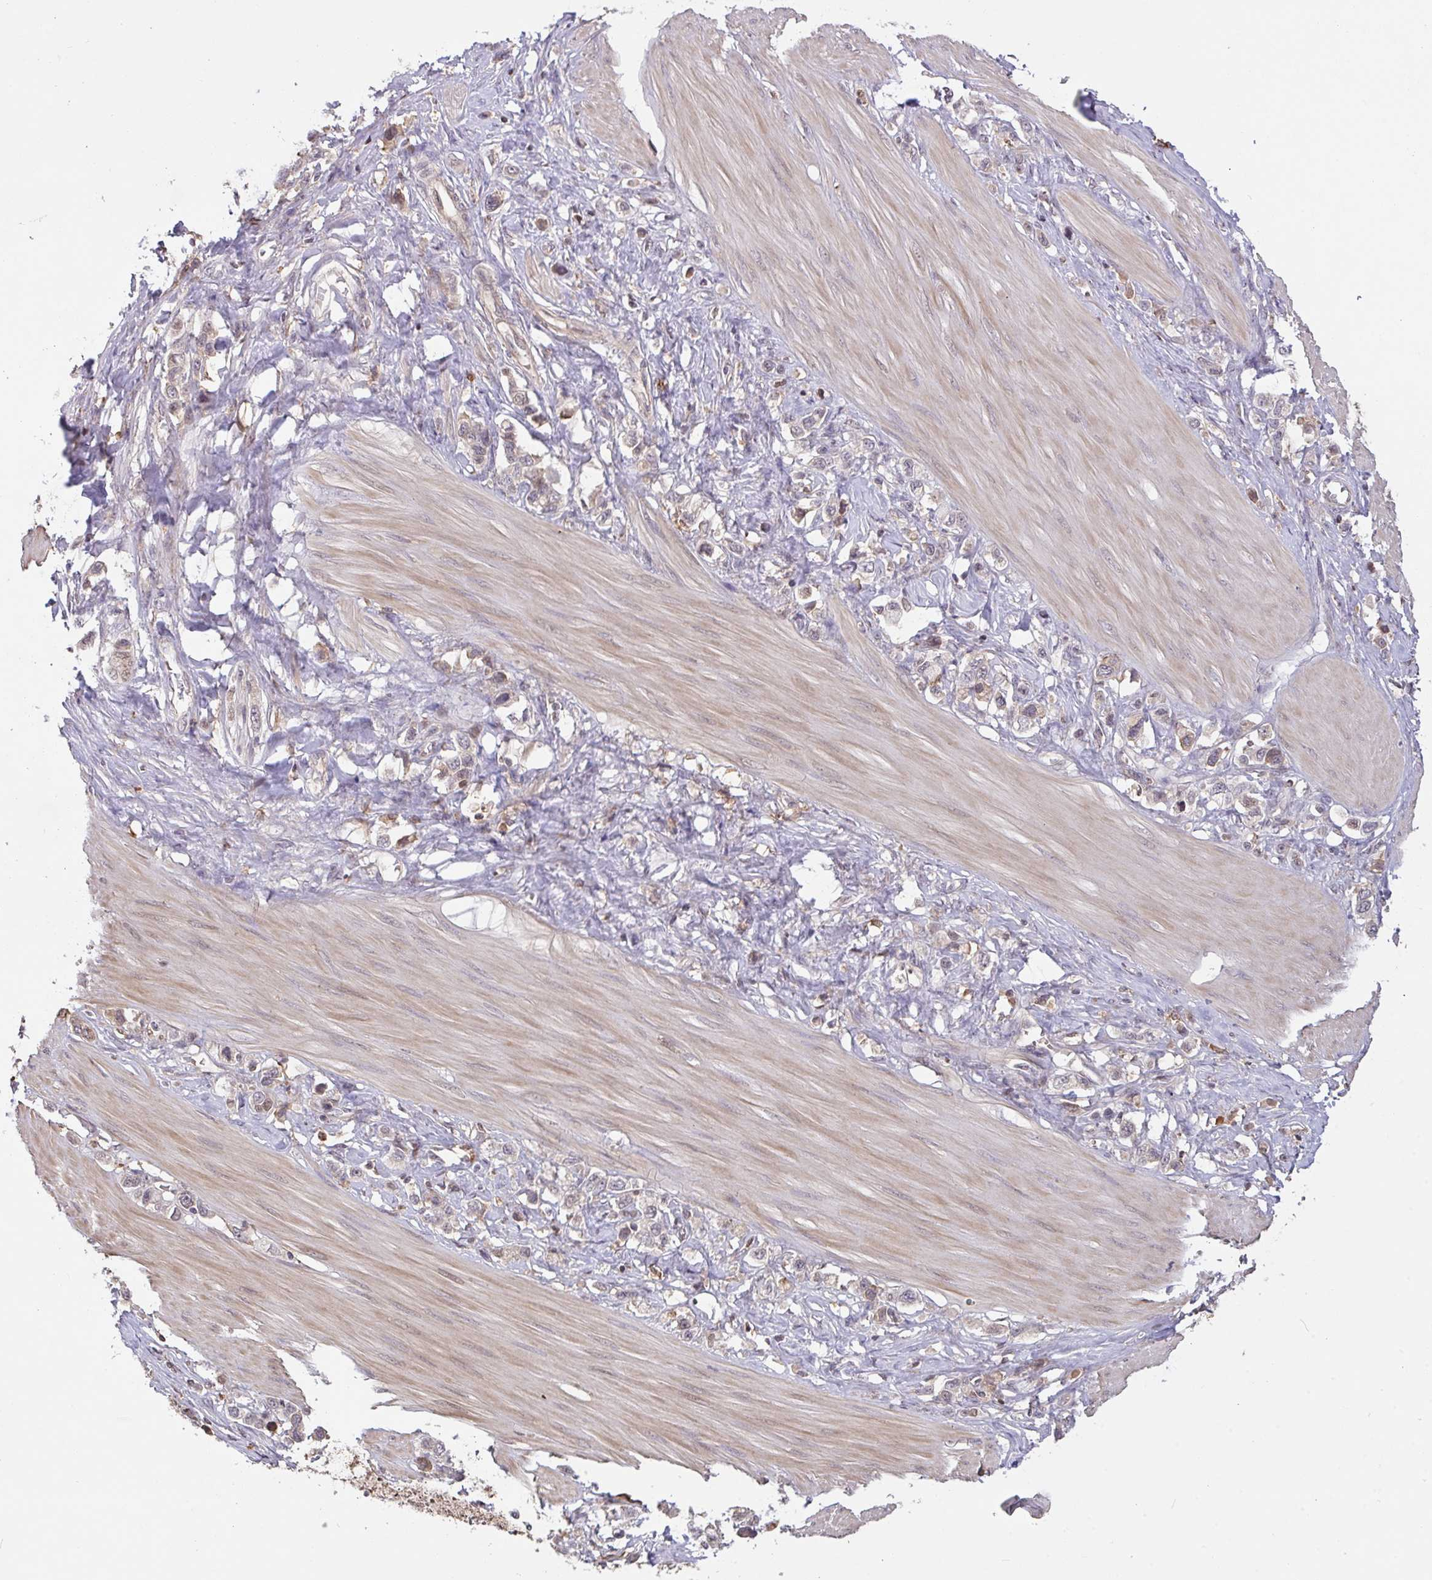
{"staining": {"intensity": "weak", "quantity": "<25%", "location": "nuclear"}, "tissue": "stomach cancer", "cell_type": "Tumor cells", "image_type": "cancer", "snomed": [{"axis": "morphology", "description": "Adenocarcinoma, NOS"}, {"axis": "topography", "description": "Stomach"}], "caption": "Adenocarcinoma (stomach) stained for a protein using immunohistochemistry displays no staining tumor cells.", "gene": "FCER1A", "patient": {"sex": "female", "age": 65}}